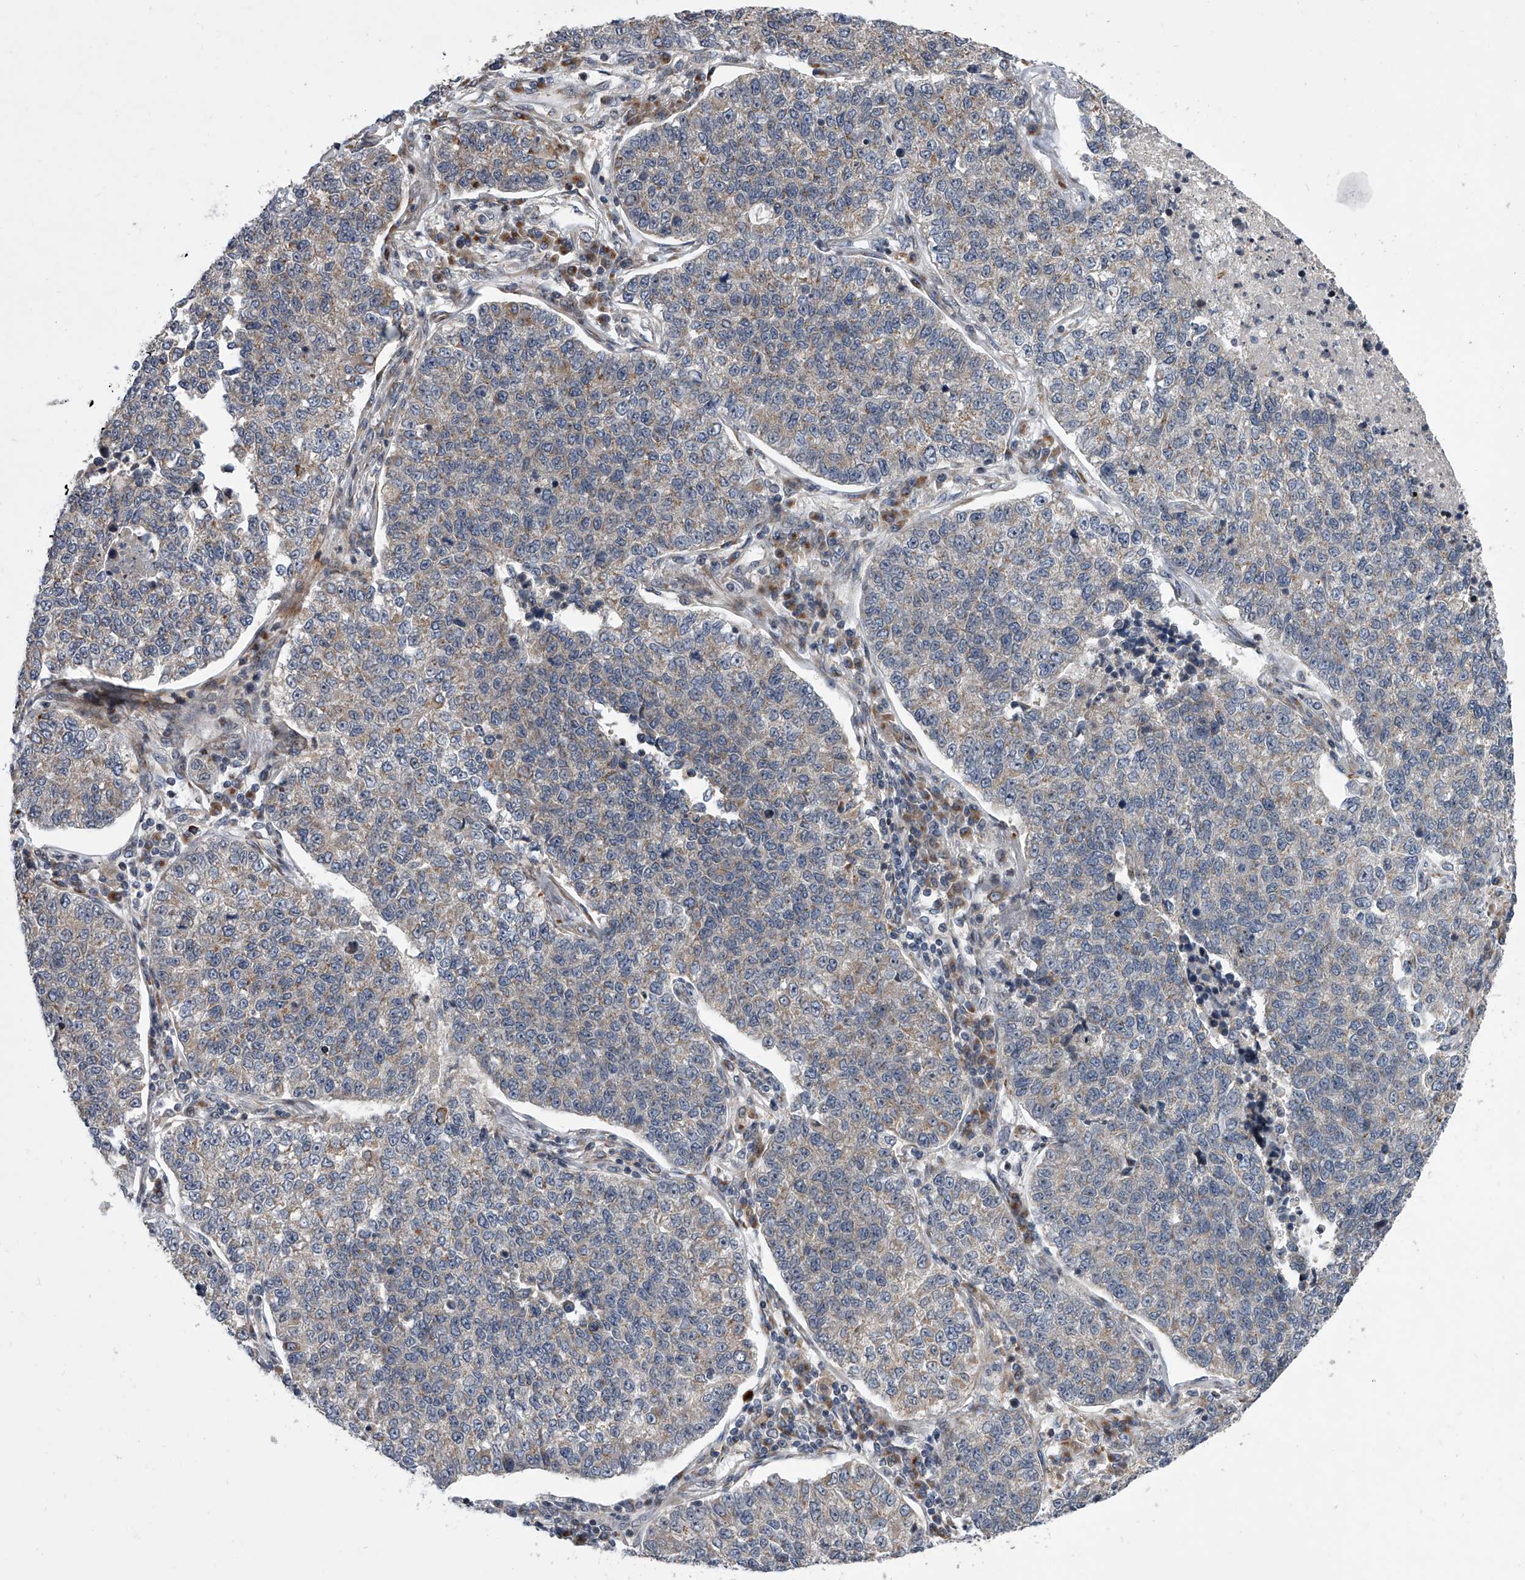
{"staining": {"intensity": "negative", "quantity": "none", "location": "none"}, "tissue": "lung cancer", "cell_type": "Tumor cells", "image_type": "cancer", "snomed": [{"axis": "morphology", "description": "Adenocarcinoma, NOS"}, {"axis": "topography", "description": "Lung"}], "caption": "A photomicrograph of lung cancer stained for a protein exhibits no brown staining in tumor cells. Nuclei are stained in blue.", "gene": "DLGAP2", "patient": {"sex": "male", "age": 49}}